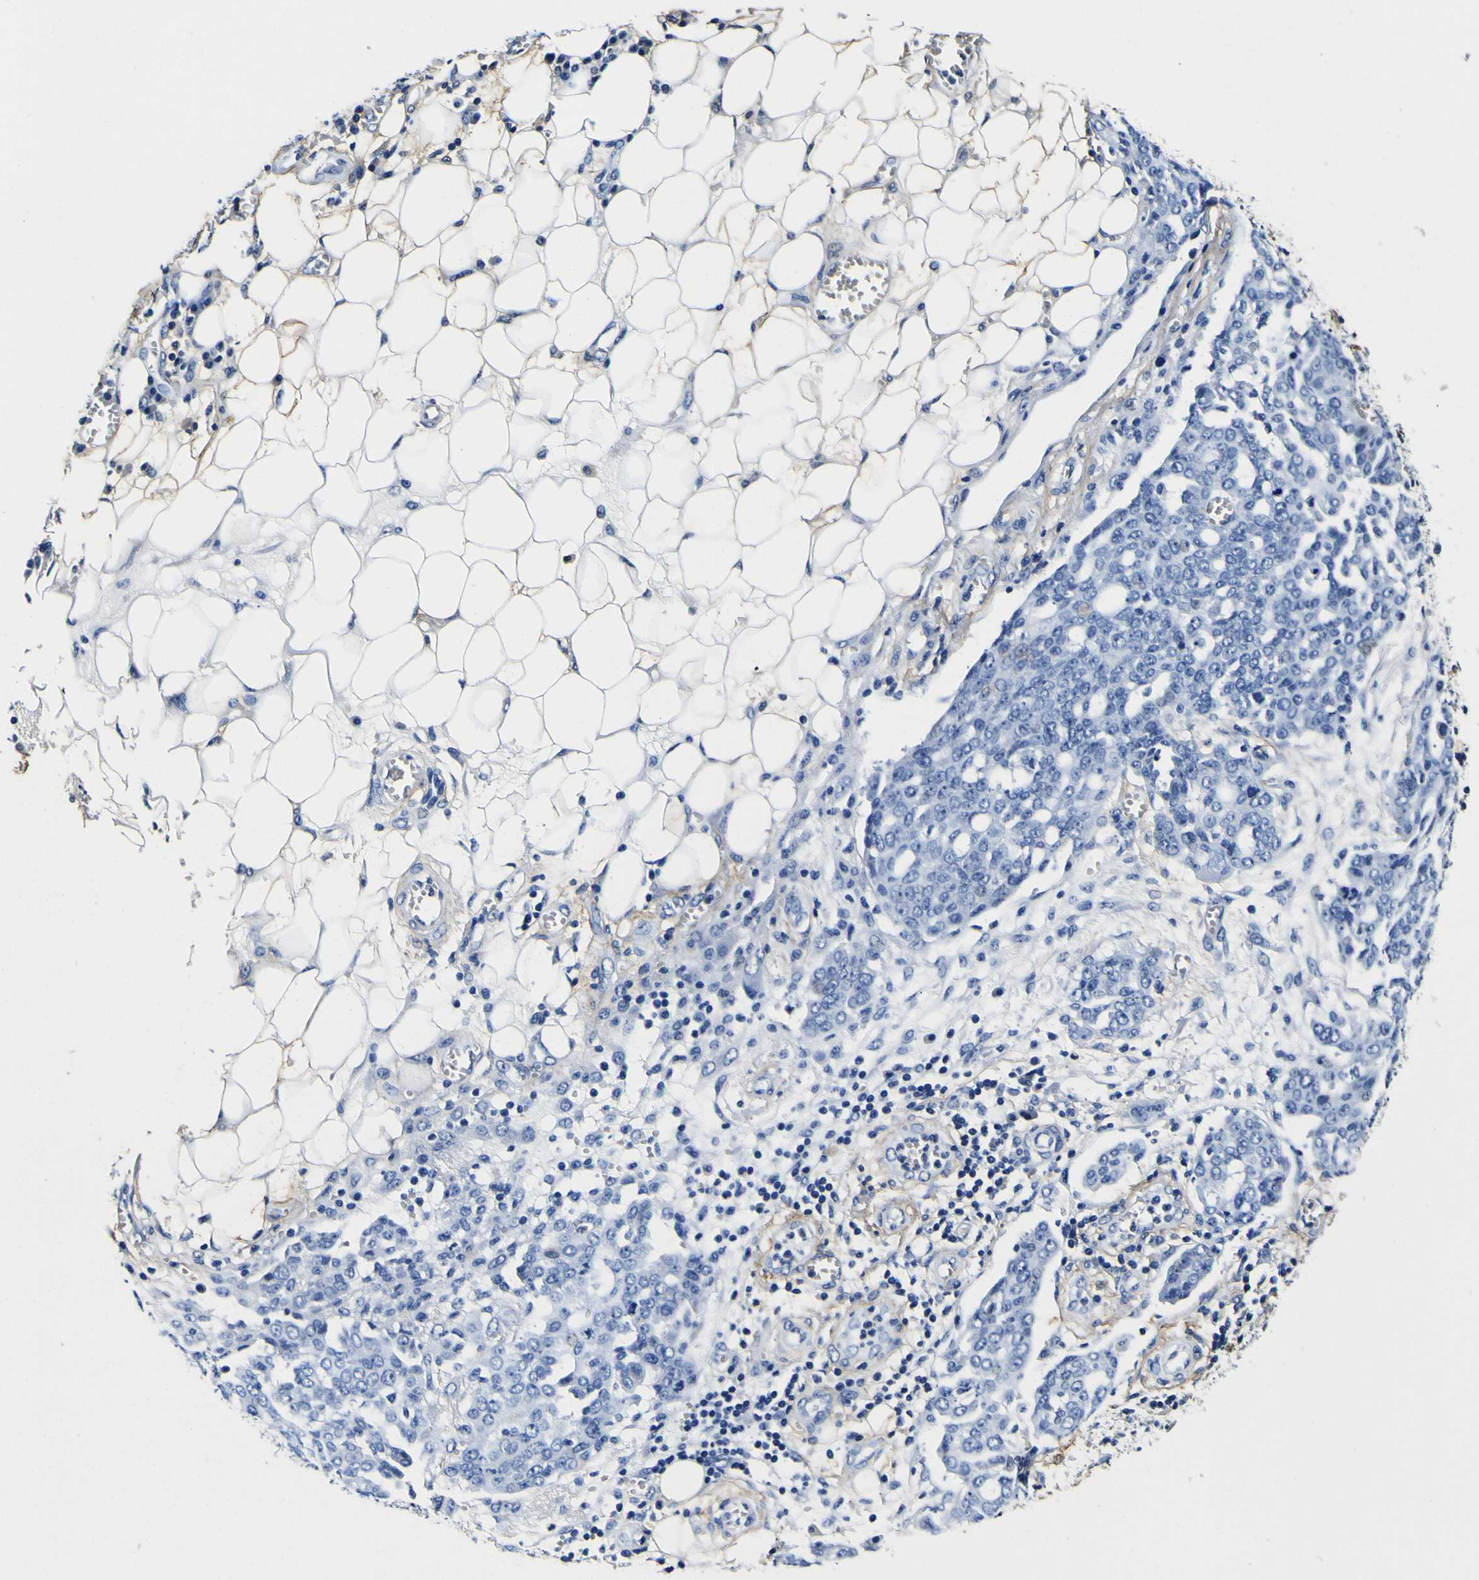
{"staining": {"intensity": "negative", "quantity": "none", "location": "none"}, "tissue": "ovarian cancer", "cell_type": "Tumor cells", "image_type": "cancer", "snomed": [{"axis": "morphology", "description": "Cystadenocarcinoma, serous, NOS"}, {"axis": "topography", "description": "Soft tissue"}, {"axis": "topography", "description": "Ovary"}], "caption": "Human ovarian serous cystadenocarcinoma stained for a protein using immunohistochemistry reveals no staining in tumor cells.", "gene": "POSTN", "patient": {"sex": "female", "age": 57}}